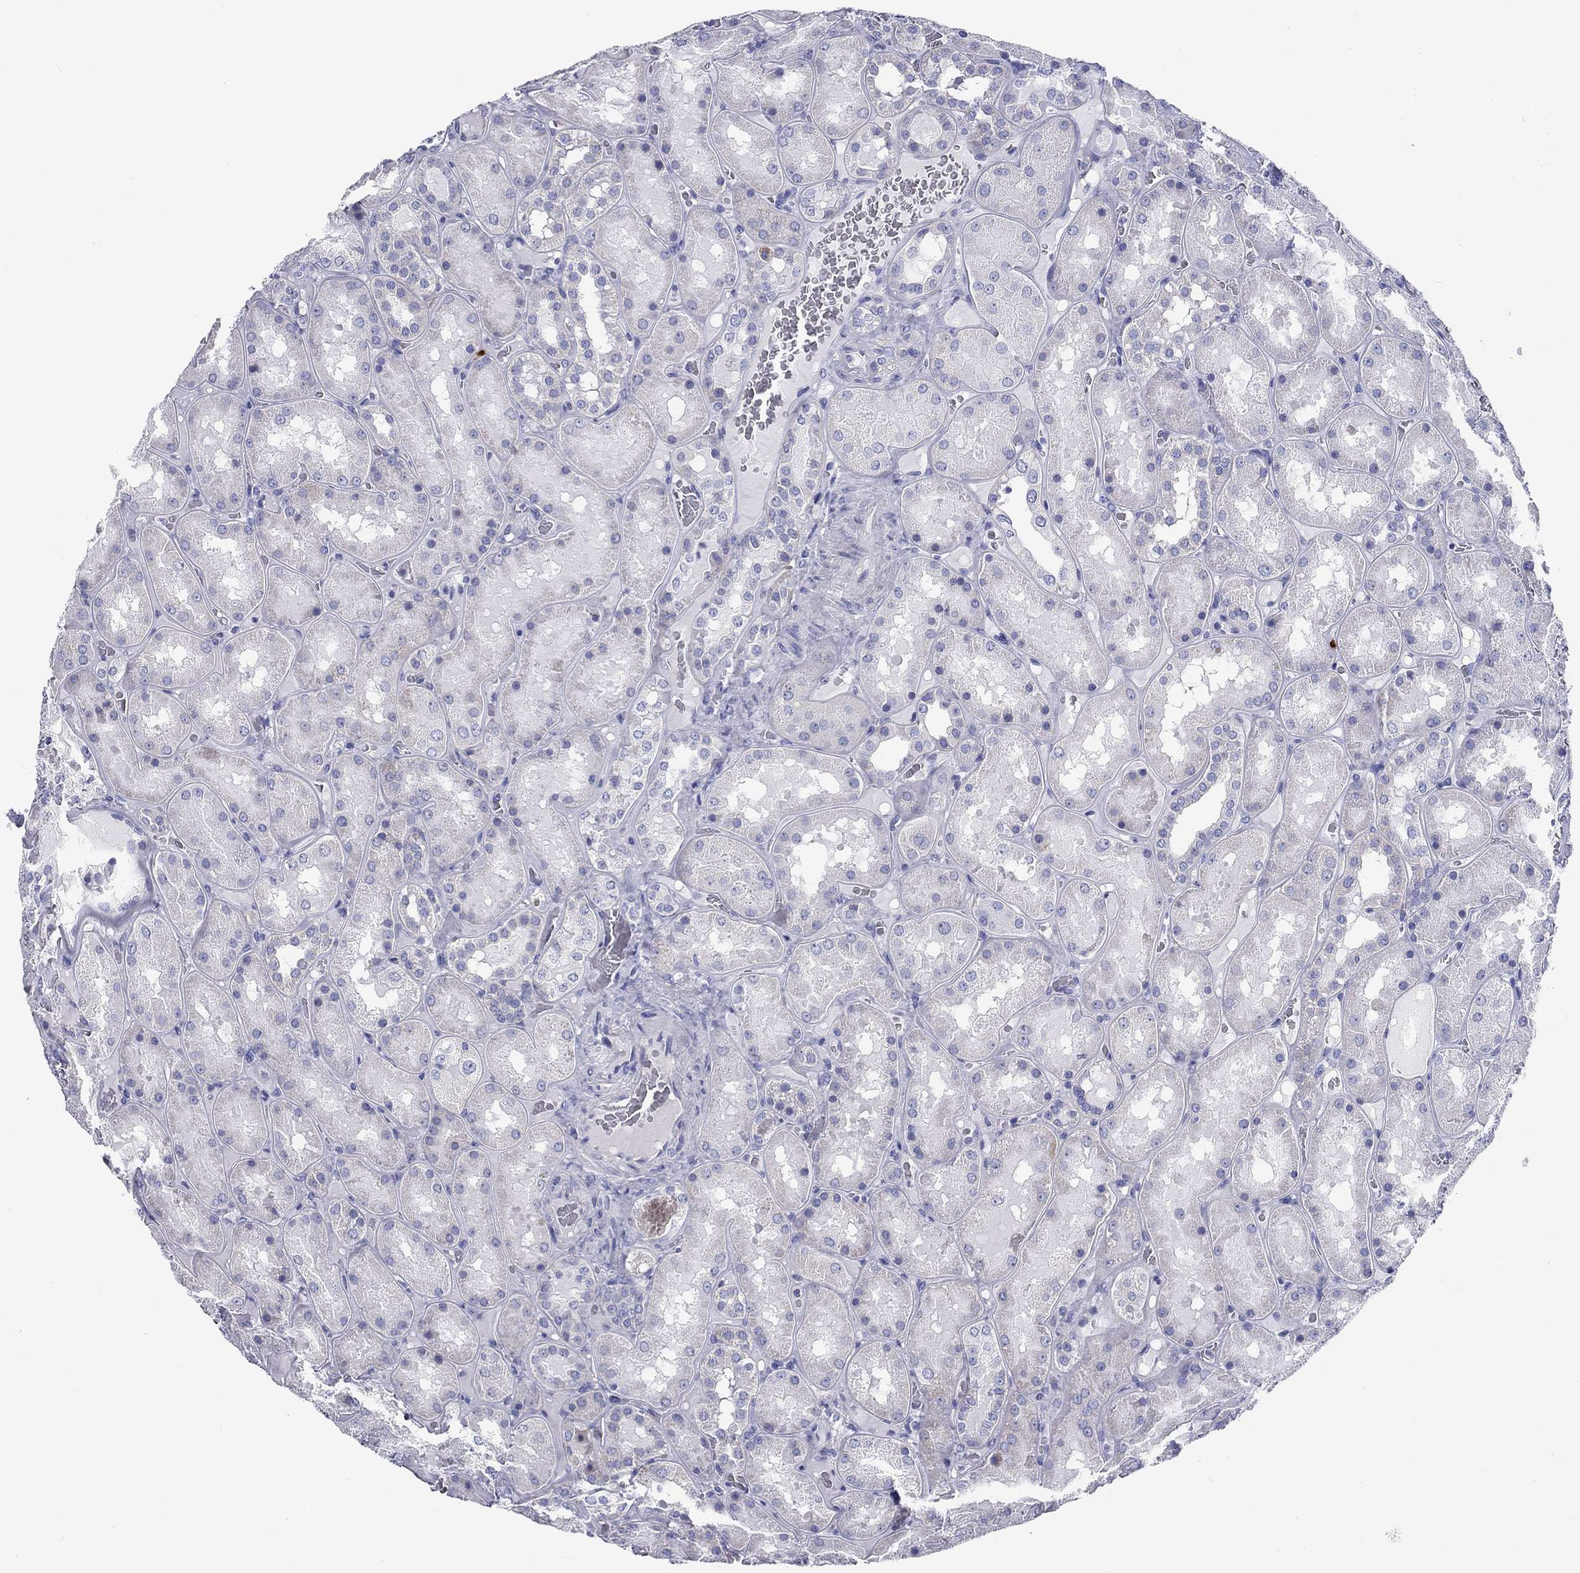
{"staining": {"intensity": "negative", "quantity": "none", "location": "none"}, "tissue": "kidney", "cell_type": "Cells in glomeruli", "image_type": "normal", "snomed": [{"axis": "morphology", "description": "Normal tissue, NOS"}, {"axis": "topography", "description": "Kidney"}], "caption": "An immunohistochemistry histopathology image of normal kidney is shown. There is no staining in cells in glomeruli of kidney. (DAB IHC, high magnification).", "gene": "CD40LG", "patient": {"sex": "male", "age": 73}}